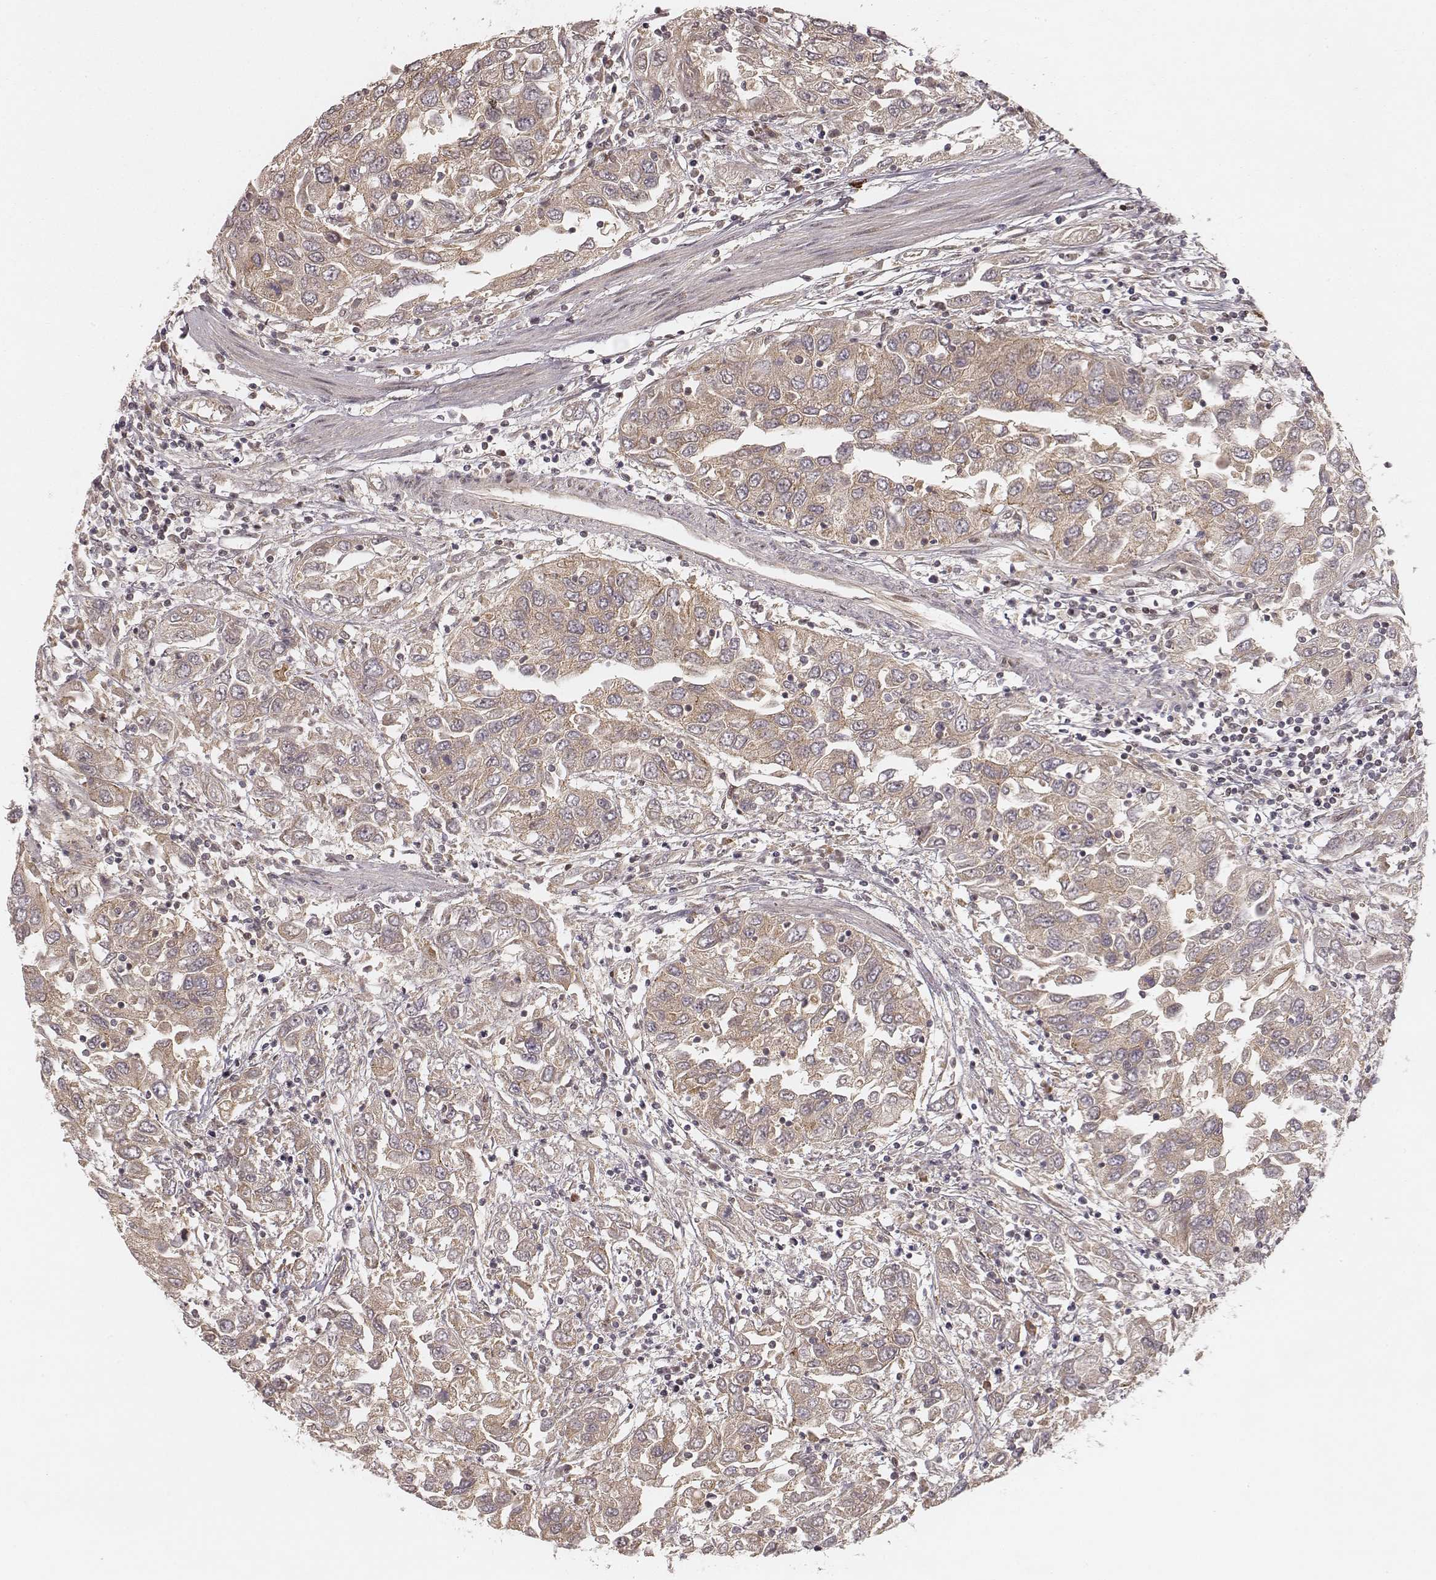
{"staining": {"intensity": "weak", "quantity": ">75%", "location": "cytoplasmic/membranous"}, "tissue": "urothelial cancer", "cell_type": "Tumor cells", "image_type": "cancer", "snomed": [{"axis": "morphology", "description": "Urothelial carcinoma, High grade"}, {"axis": "topography", "description": "Urinary bladder"}], "caption": "DAB immunohistochemical staining of human high-grade urothelial carcinoma exhibits weak cytoplasmic/membranous protein expression in approximately >75% of tumor cells.", "gene": "MYO19", "patient": {"sex": "male", "age": 76}}